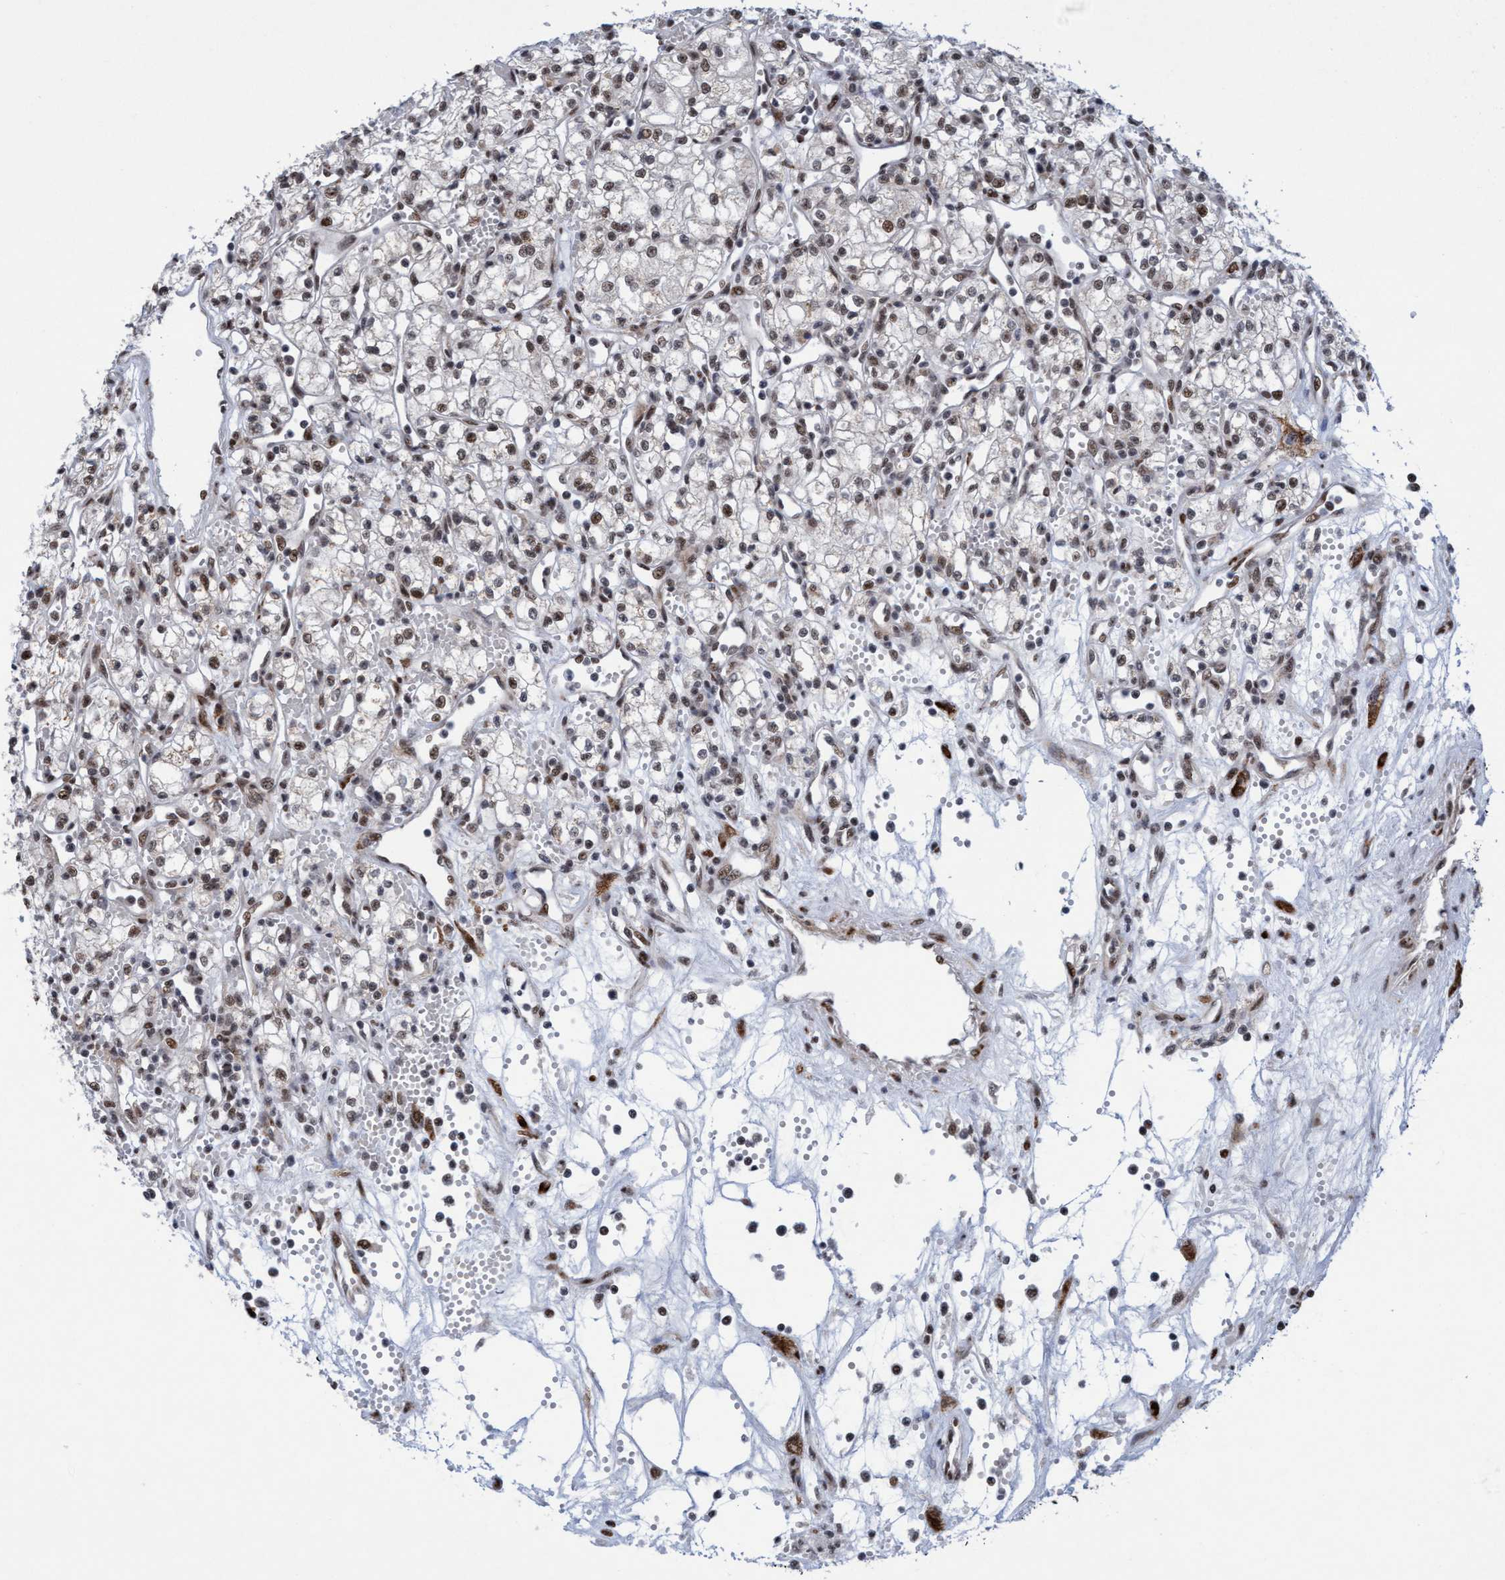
{"staining": {"intensity": "moderate", "quantity": ">75%", "location": "nuclear"}, "tissue": "renal cancer", "cell_type": "Tumor cells", "image_type": "cancer", "snomed": [{"axis": "morphology", "description": "Adenocarcinoma, NOS"}, {"axis": "topography", "description": "Kidney"}], "caption": "This is an image of immunohistochemistry staining of renal cancer (adenocarcinoma), which shows moderate positivity in the nuclear of tumor cells.", "gene": "GLT6D1", "patient": {"sex": "male", "age": 59}}